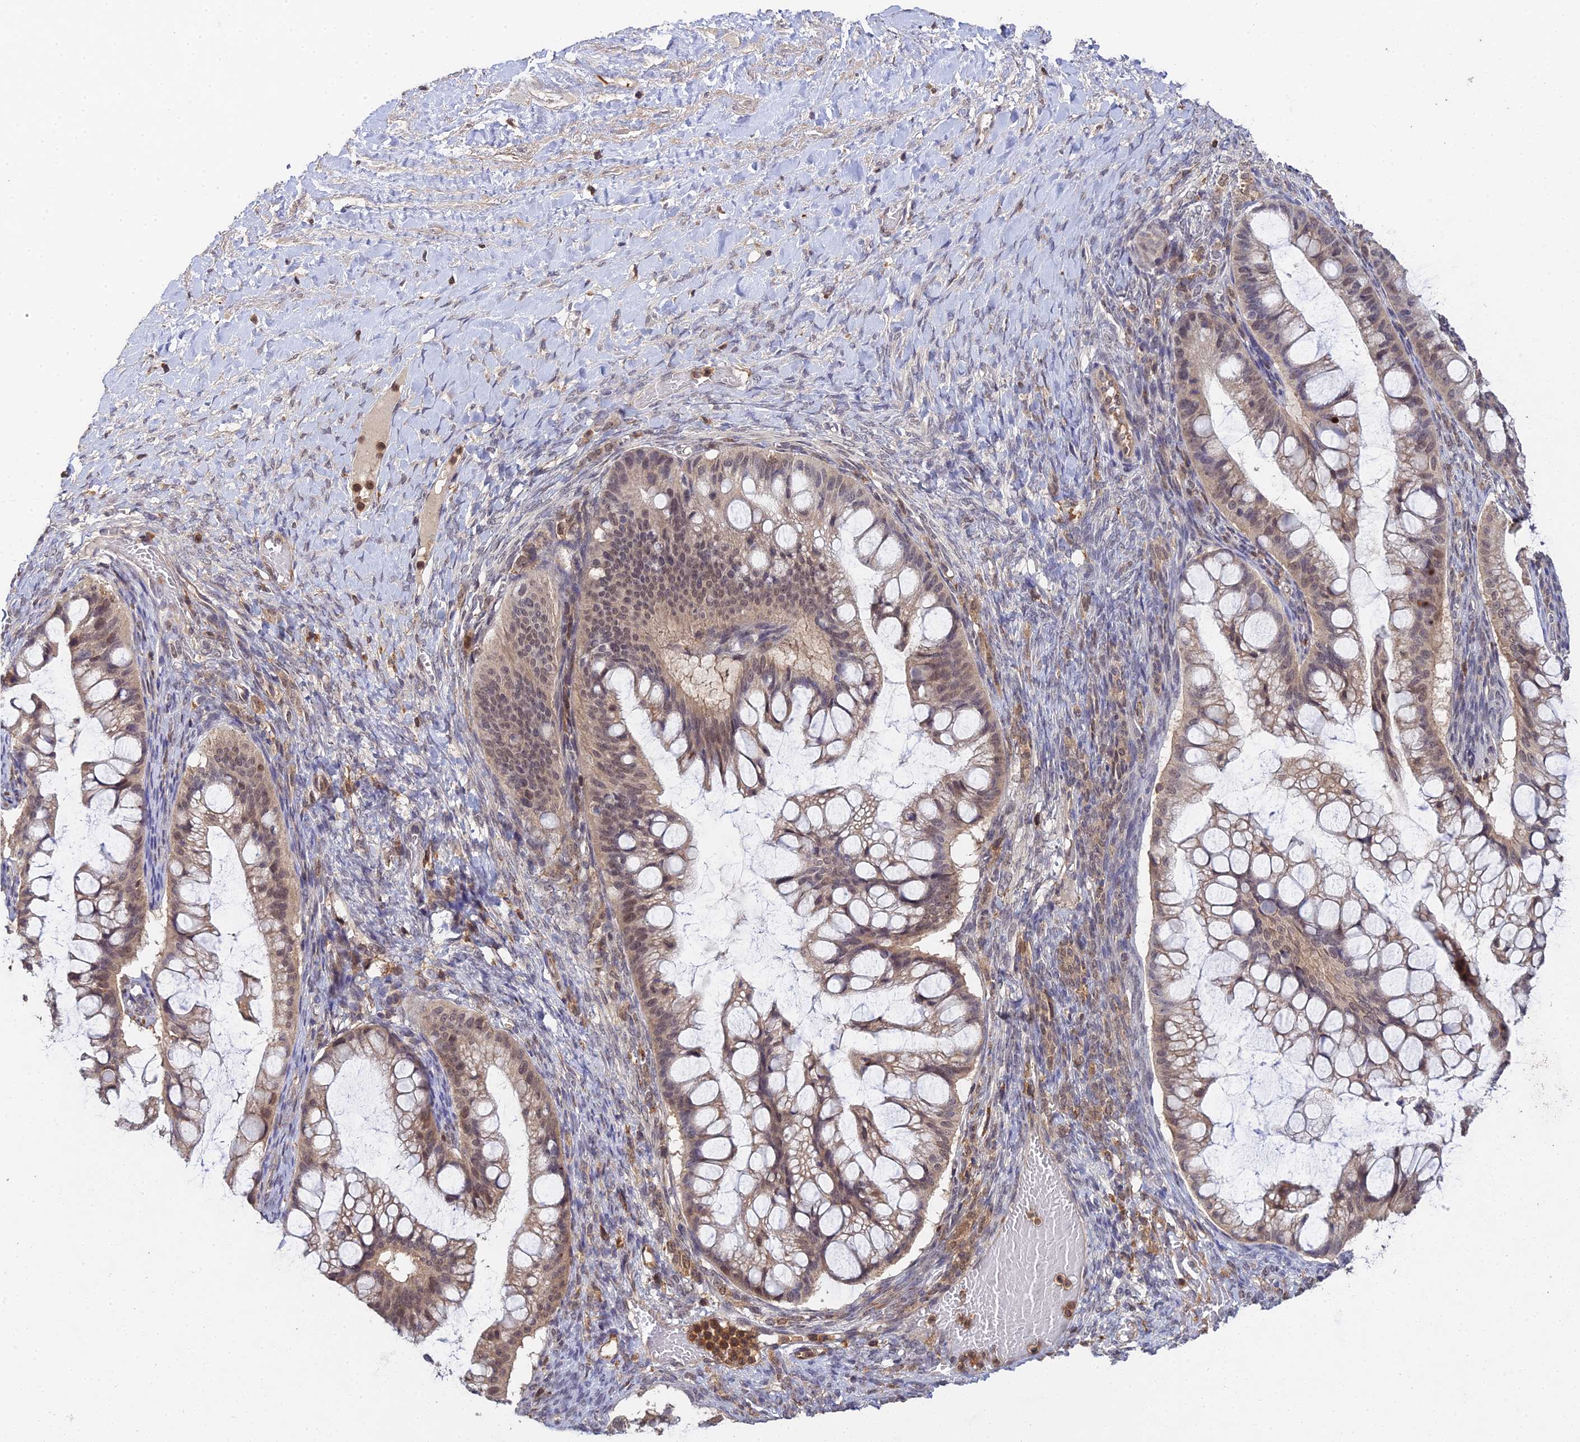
{"staining": {"intensity": "moderate", "quantity": ">75%", "location": "cytoplasmic/membranous,nuclear"}, "tissue": "ovarian cancer", "cell_type": "Tumor cells", "image_type": "cancer", "snomed": [{"axis": "morphology", "description": "Cystadenocarcinoma, mucinous, NOS"}, {"axis": "topography", "description": "Ovary"}], "caption": "Ovarian mucinous cystadenocarcinoma stained for a protein (brown) shows moderate cytoplasmic/membranous and nuclear positive staining in about >75% of tumor cells.", "gene": "TPRX1", "patient": {"sex": "female", "age": 73}}